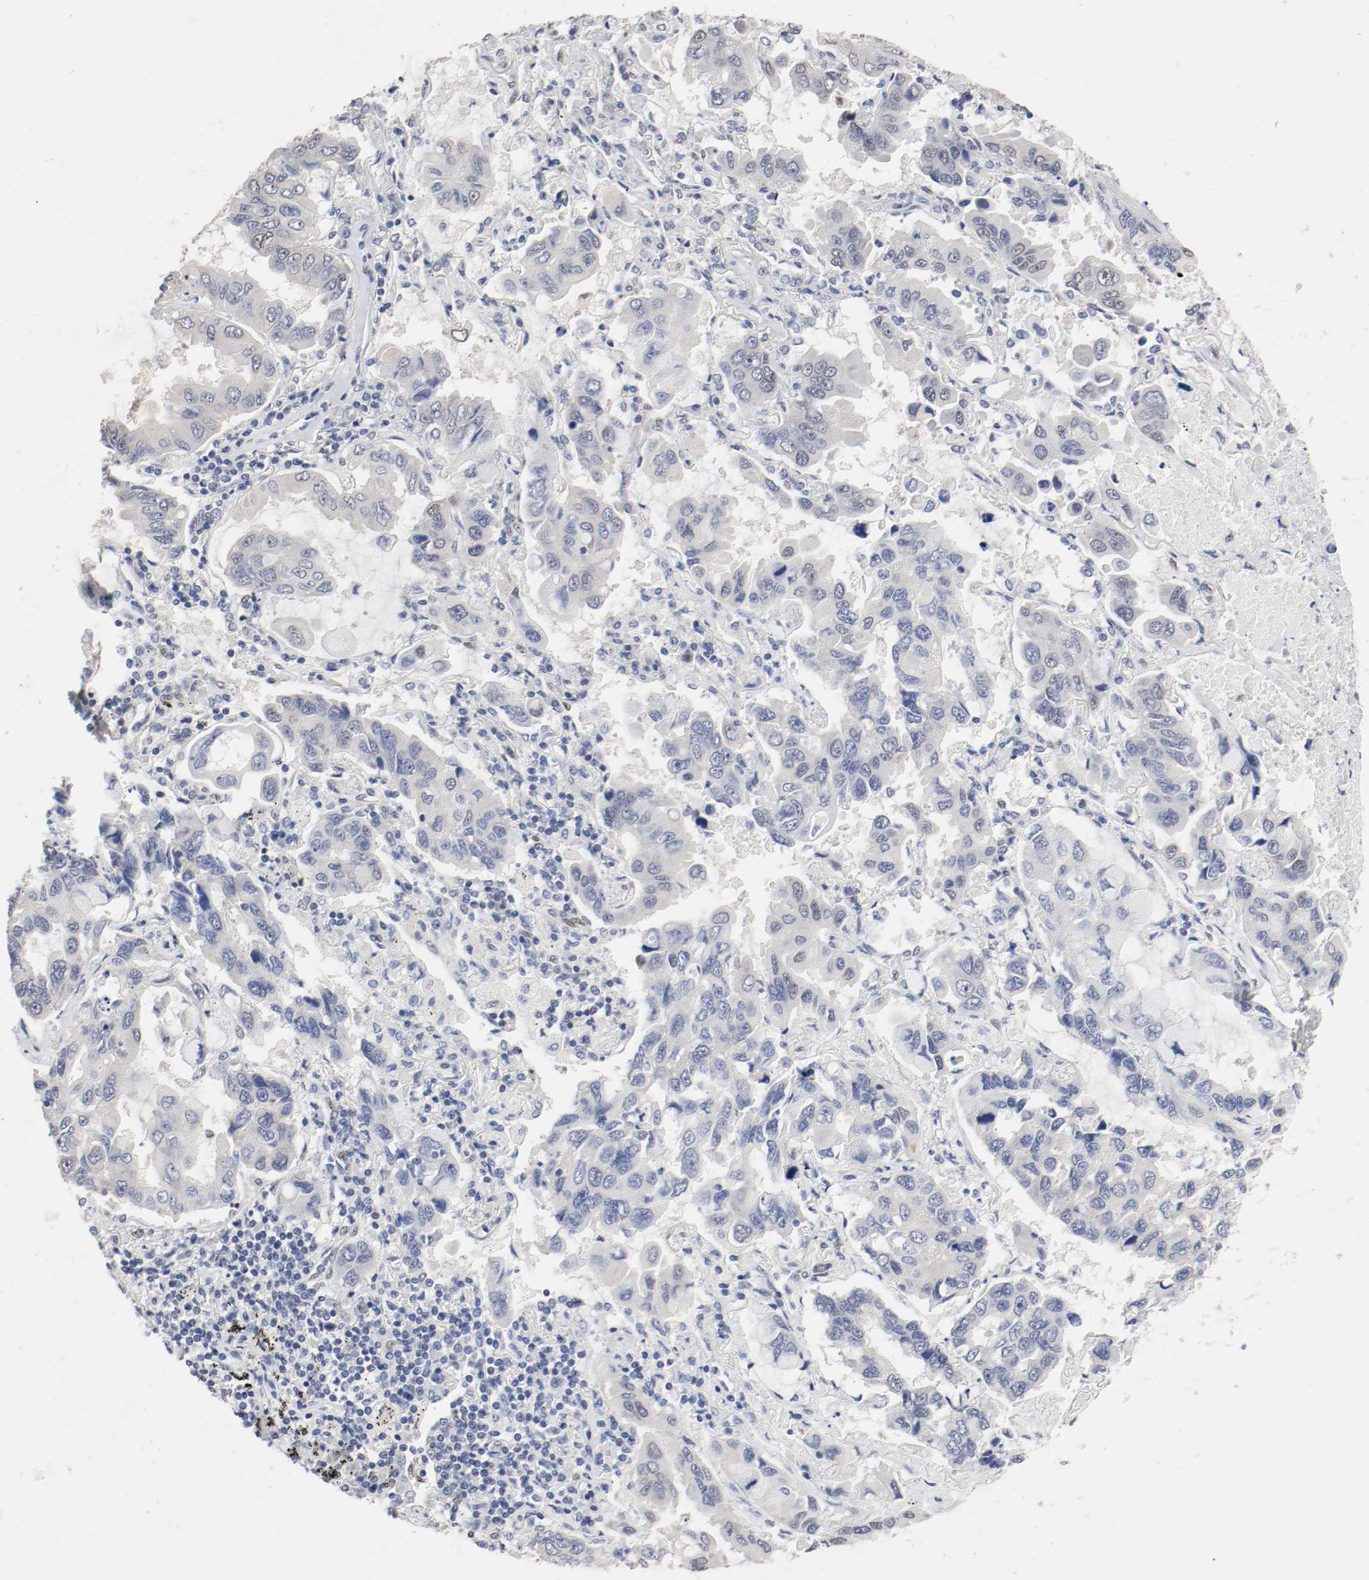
{"staining": {"intensity": "weak", "quantity": "<25%", "location": "nuclear"}, "tissue": "lung cancer", "cell_type": "Tumor cells", "image_type": "cancer", "snomed": [{"axis": "morphology", "description": "Adenocarcinoma, NOS"}, {"axis": "topography", "description": "Lung"}], "caption": "Lung cancer was stained to show a protein in brown. There is no significant expression in tumor cells.", "gene": "FOSL2", "patient": {"sex": "male", "age": 64}}